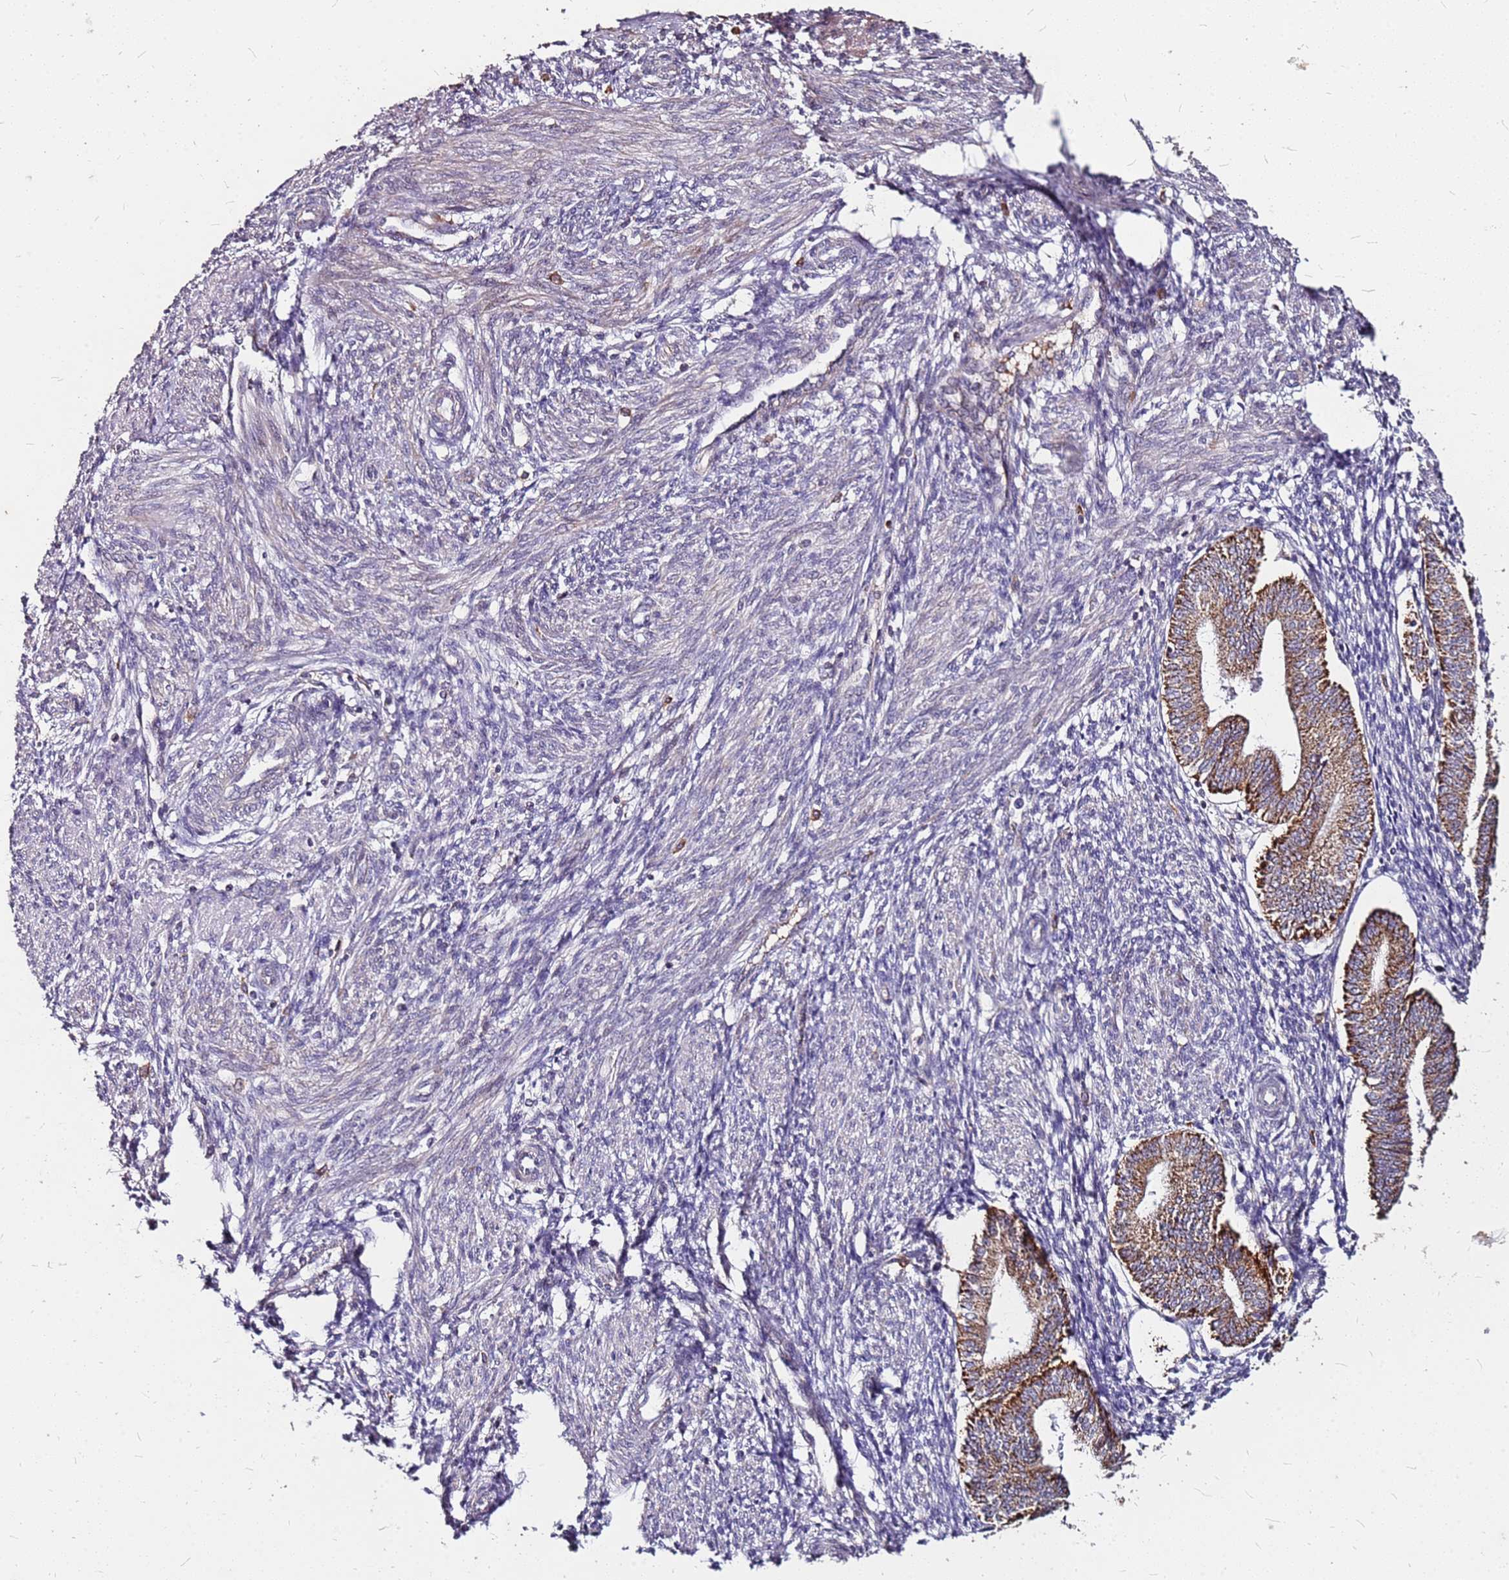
{"staining": {"intensity": "negative", "quantity": "none", "location": "none"}, "tissue": "endometrium", "cell_type": "Cells in endometrial stroma", "image_type": "normal", "snomed": [{"axis": "morphology", "description": "Normal tissue, NOS"}, {"axis": "topography", "description": "Endometrium"}], "caption": "DAB immunohistochemical staining of benign human endometrium demonstrates no significant staining in cells in endometrial stroma. The staining was performed using DAB to visualize the protein expression in brown, while the nuclei were stained in blue with hematoxylin (Magnification: 20x).", "gene": "DCDC2C", "patient": {"sex": "female", "age": 34}}